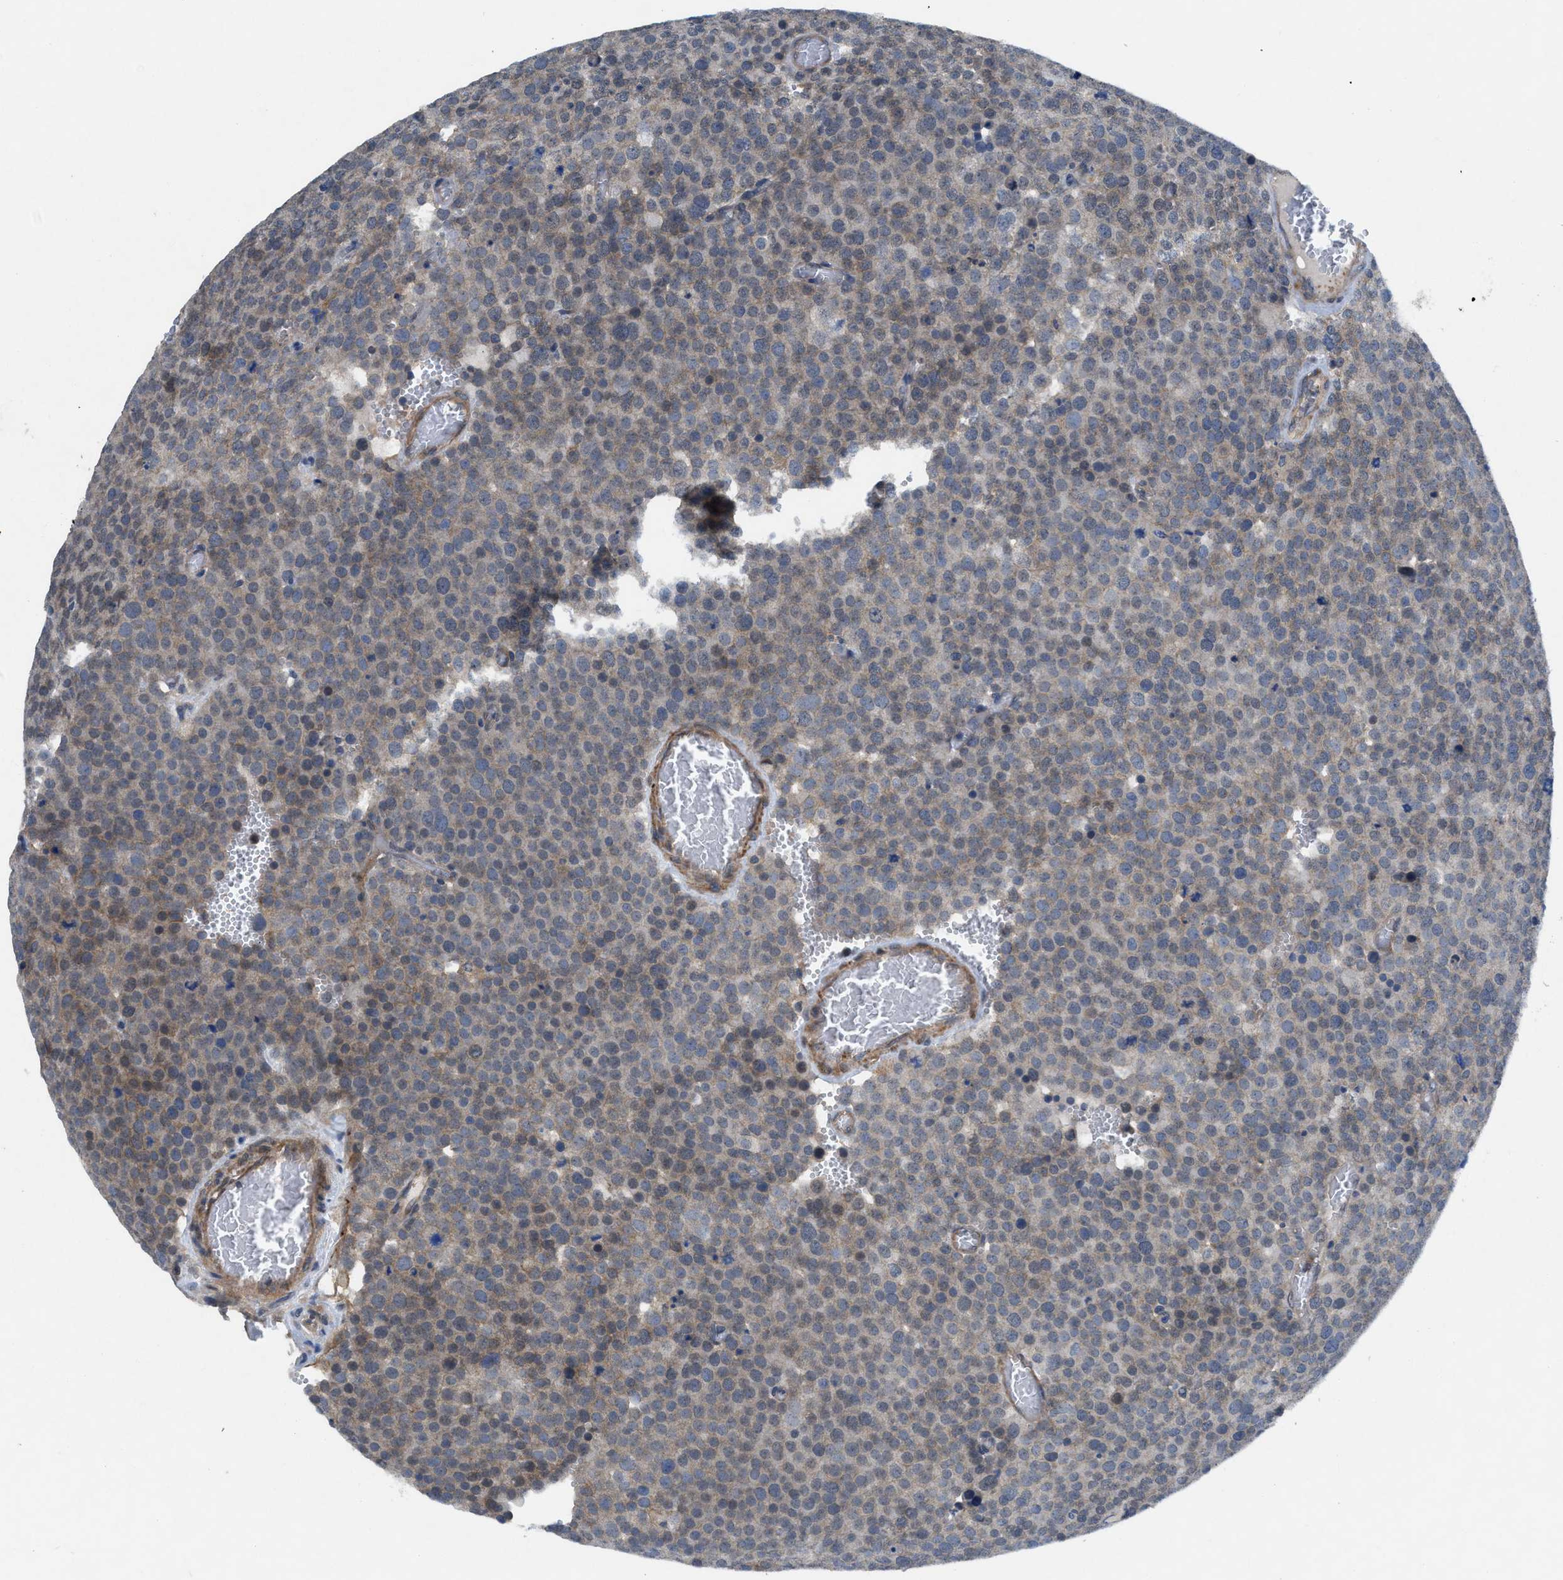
{"staining": {"intensity": "negative", "quantity": "none", "location": "none"}, "tissue": "testis cancer", "cell_type": "Tumor cells", "image_type": "cancer", "snomed": [{"axis": "morphology", "description": "Normal tissue, NOS"}, {"axis": "morphology", "description": "Seminoma, NOS"}, {"axis": "topography", "description": "Testis"}], "caption": "Immunohistochemistry (IHC) histopathology image of neoplastic tissue: human testis cancer stained with DAB exhibits no significant protein positivity in tumor cells. (DAB immunohistochemistry (IHC), high magnification).", "gene": "PANX1", "patient": {"sex": "male", "age": 71}}